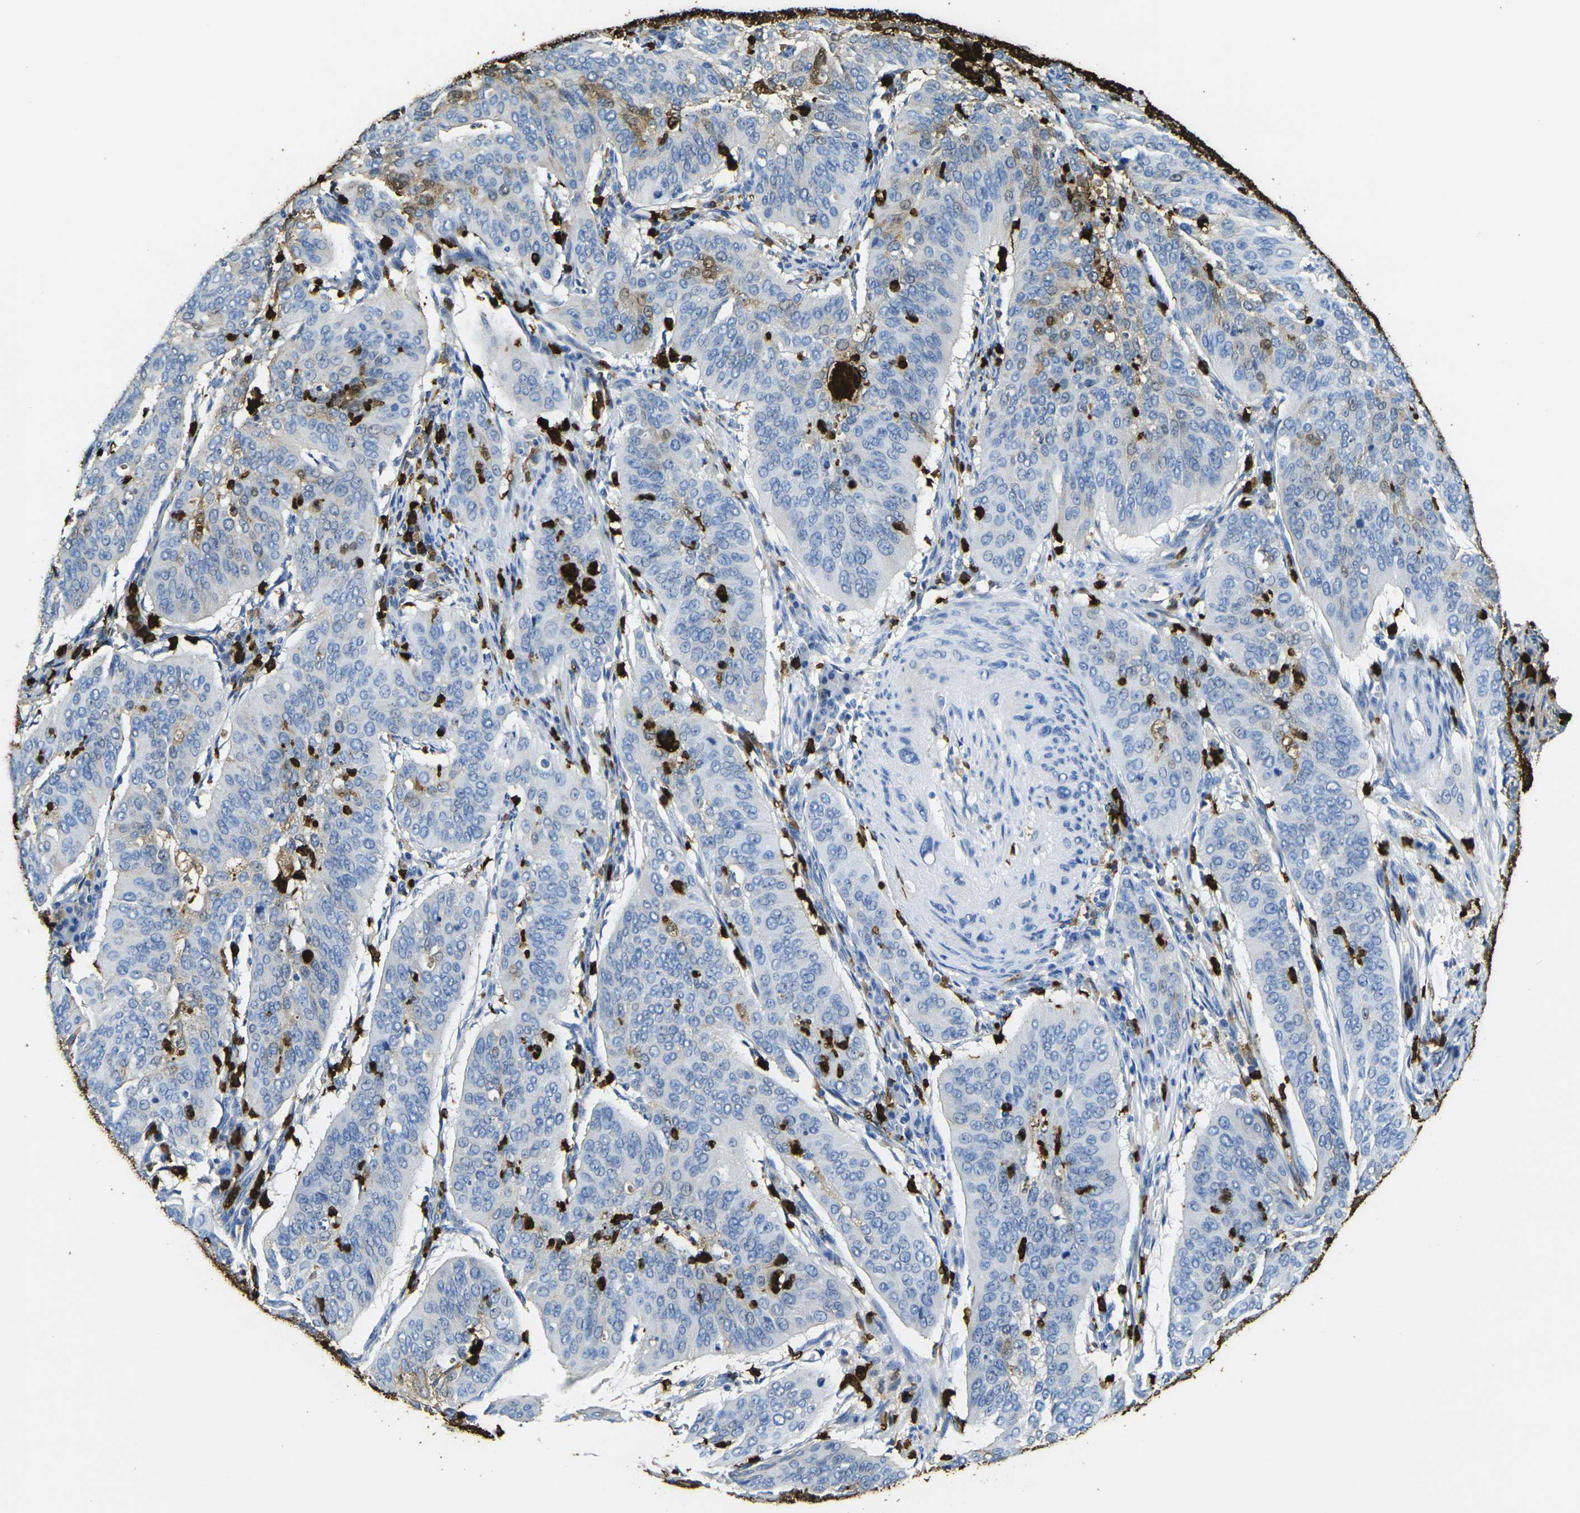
{"staining": {"intensity": "moderate", "quantity": "<25%", "location": "cytoplasmic/membranous"}, "tissue": "cervical cancer", "cell_type": "Tumor cells", "image_type": "cancer", "snomed": [{"axis": "morphology", "description": "Normal tissue, NOS"}, {"axis": "morphology", "description": "Squamous cell carcinoma, NOS"}, {"axis": "topography", "description": "Cervix"}], "caption": "DAB (3,3'-diaminobenzidine) immunohistochemical staining of human cervical cancer (squamous cell carcinoma) displays moderate cytoplasmic/membranous protein staining in approximately <25% of tumor cells.", "gene": "S100A9", "patient": {"sex": "female", "age": 39}}